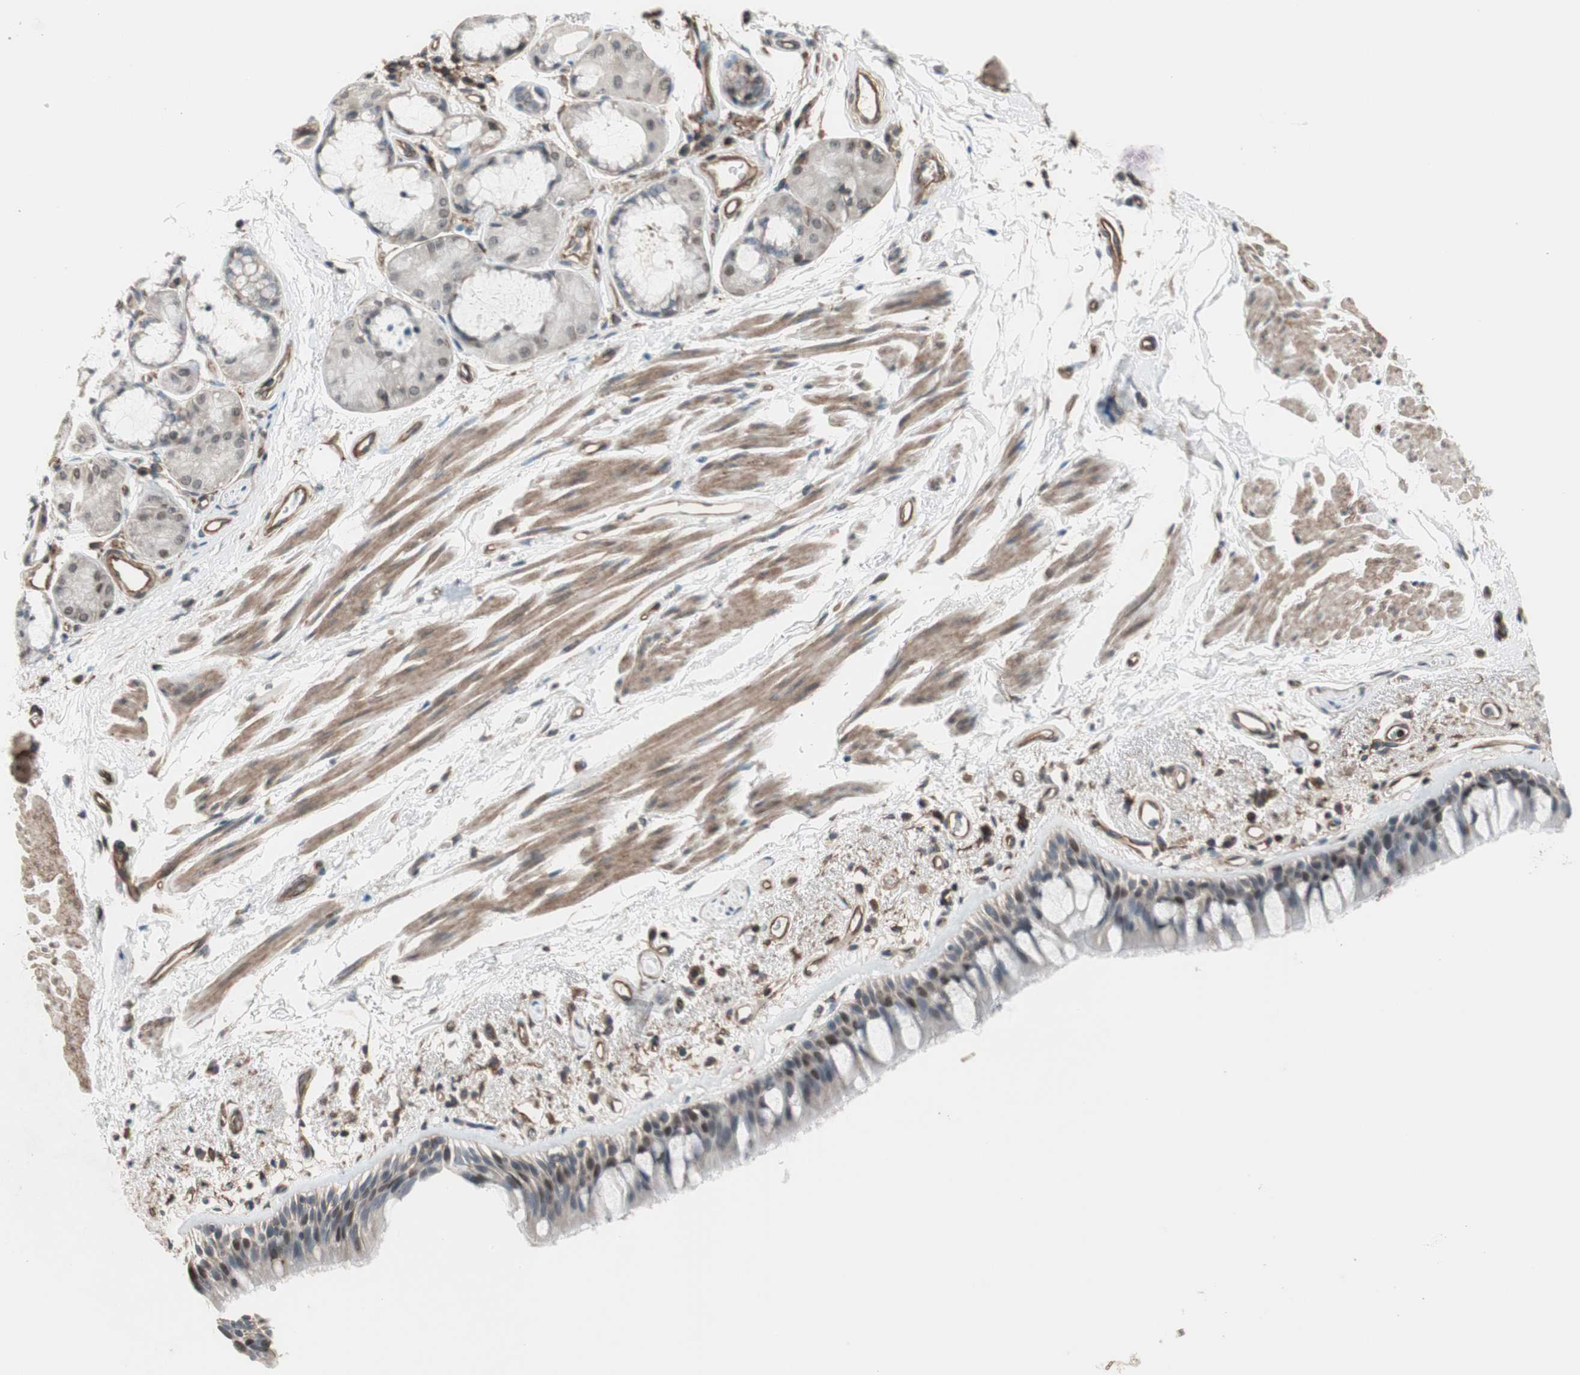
{"staining": {"intensity": "moderate", "quantity": "<25%", "location": "nuclear"}, "tissue": "bronchus", "cell_type": "Respiratory epithelial cells", "image_type": "normal", "snomed": [{"axis": "morphology", "description": "Normal tissue, NOS"}, {"axis": "morphology", "description": "Adenocarcinoma, NOS"}, {"axis": "topography", "description": "Bronchus"}, {"axis": "topography", "description": "Lung"}], "caption": "Brown immunohistochemical staining in normal human bronchus exhibits moderate nuclear expression in about <25% of respiratory epithelial cells. (Stains: DAB in brown, nuclei in blue, Microscopy: brightfield microscopy at high magnification).", "gene": "GRHL1", "patient": {"sex": "female", "age": 54}}